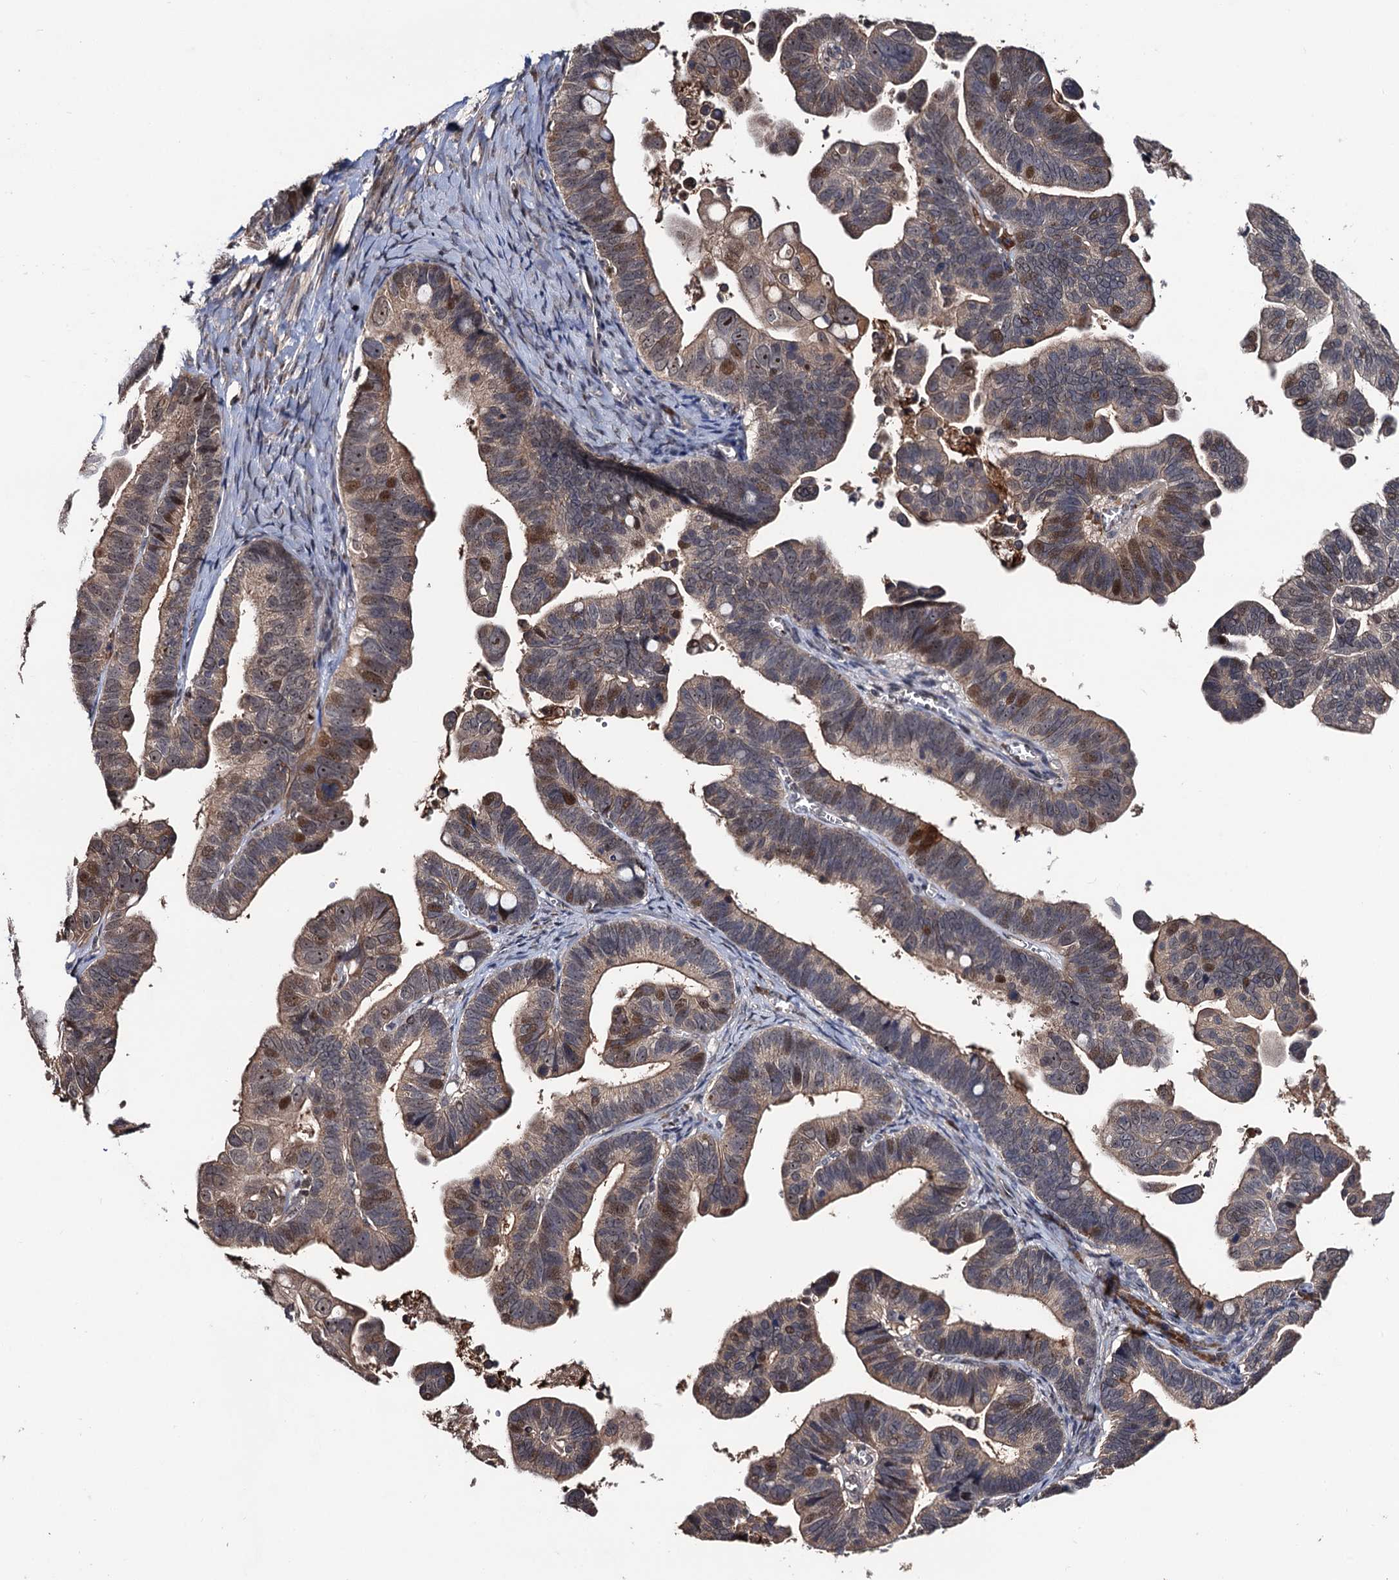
{"staining": {"intensity": "moderate", "quantity": "<25%", "location": "cytoplasmic/membranous,nuclear"}, "tissue": "ovarian cancer", "cell_type": "Tumor cells", "image_type": "cancer", "snomed": [{"axis": "morphology", "description": "Cystadenocarcinoma, serous, NOS"}, {"axis": "topography", "description": "Ovary"}], "caption": "Protein staining shows moderate cytoplasmic/membranous and nuclear staining in approximately <25% of tumor cells in serous cystadenocarcinoma (ovarian).", "gene": "LRRC63", "patient": {"sex": "female", "age": 56}}